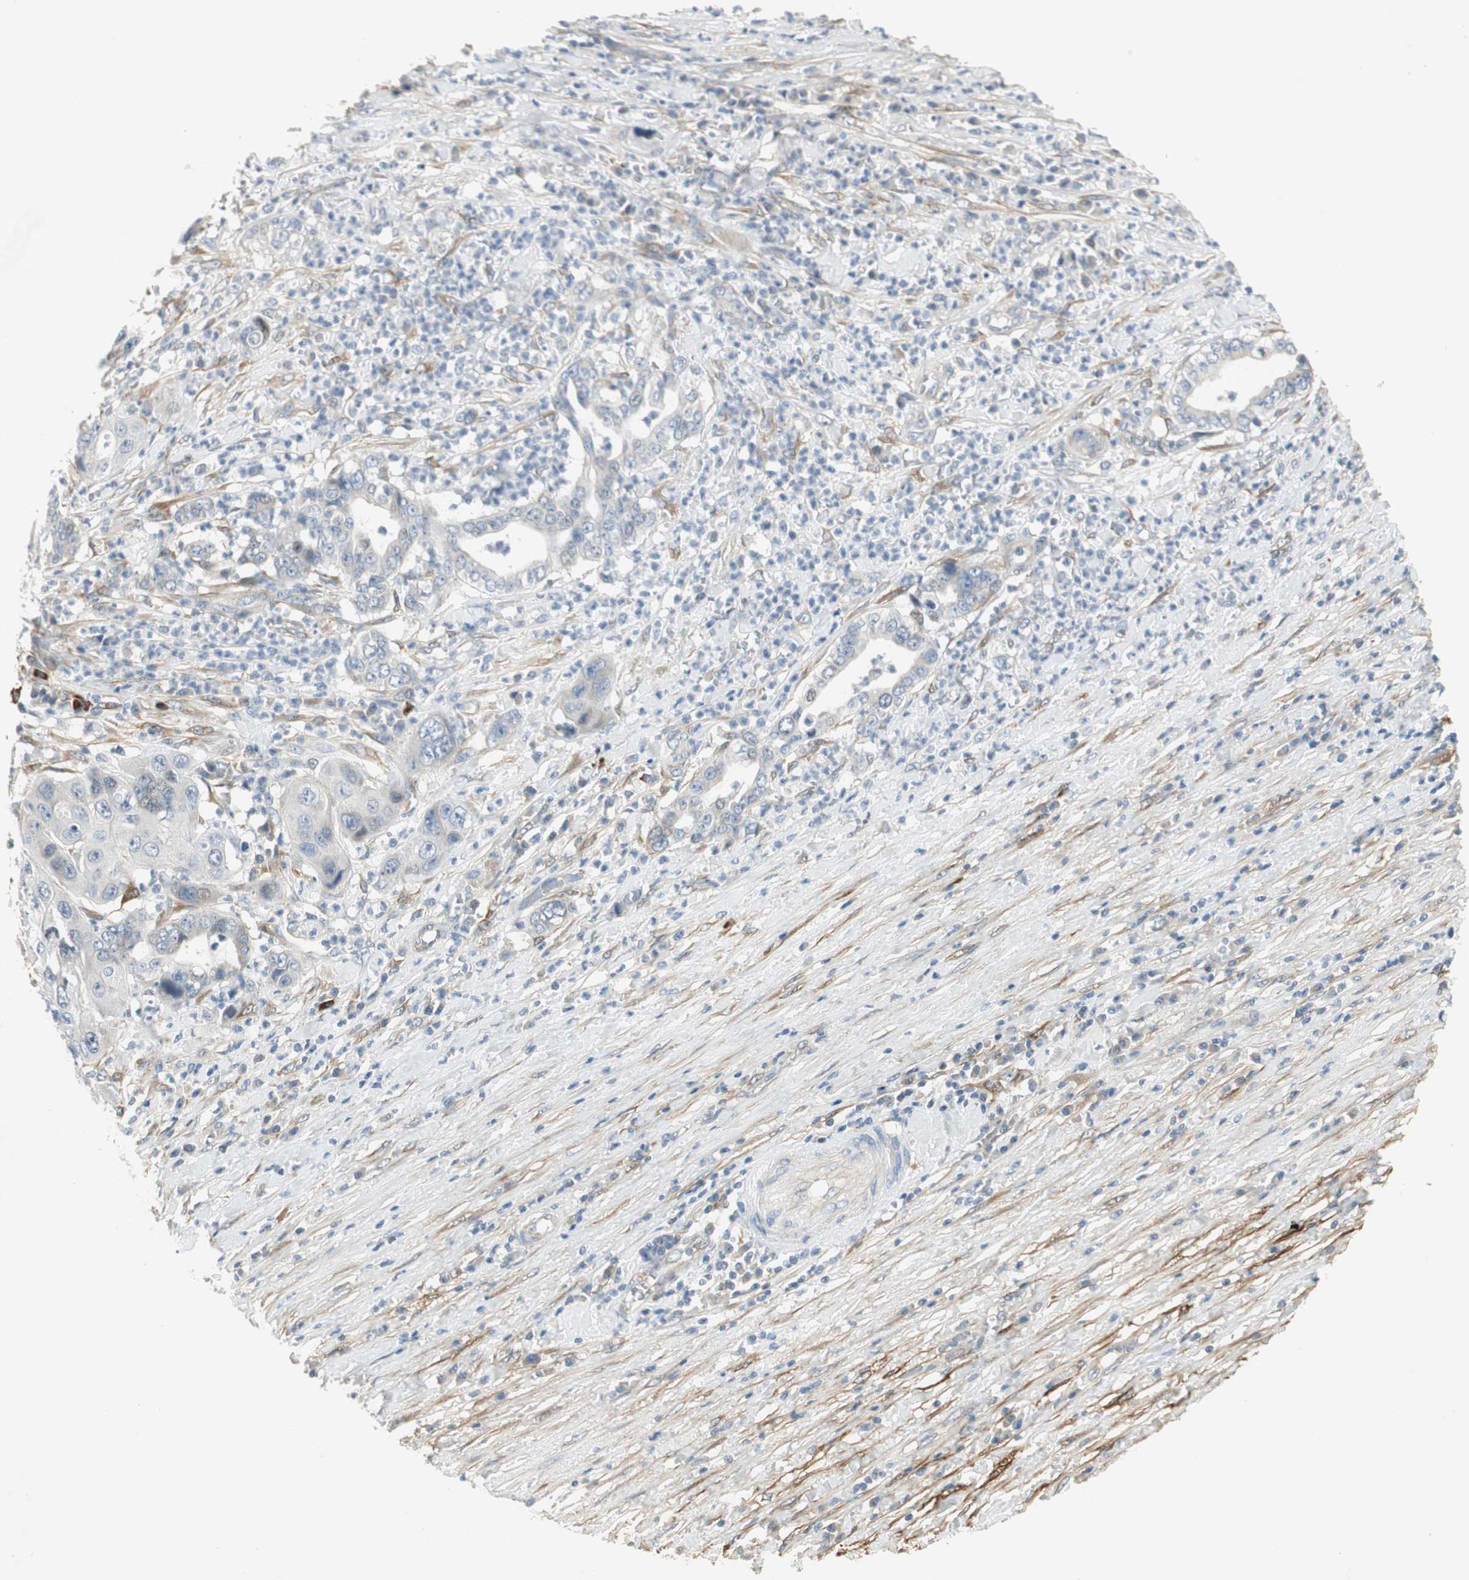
{"staining": {"intensity": "weak", "quantity": "<25%", "location": "cytoplasmic/membranous"}, "tissue": "liver cancer", "cell_type": "Tumor cells", "image_type": "cancer", "snomed": [{"axis": "morphology", "description": "Cholangiocarcinoma"}, {"axis": "topography", "description": "Liver"}], "caption": "This is an immunohistochemistry (IHC) photomicrograph of human liver cancer (cholangiocarcinoma). There is no positivity in tumor cells.", "gene": "STON1-GTF2A1L", "patient": {"sex": "female", "age": 61}}